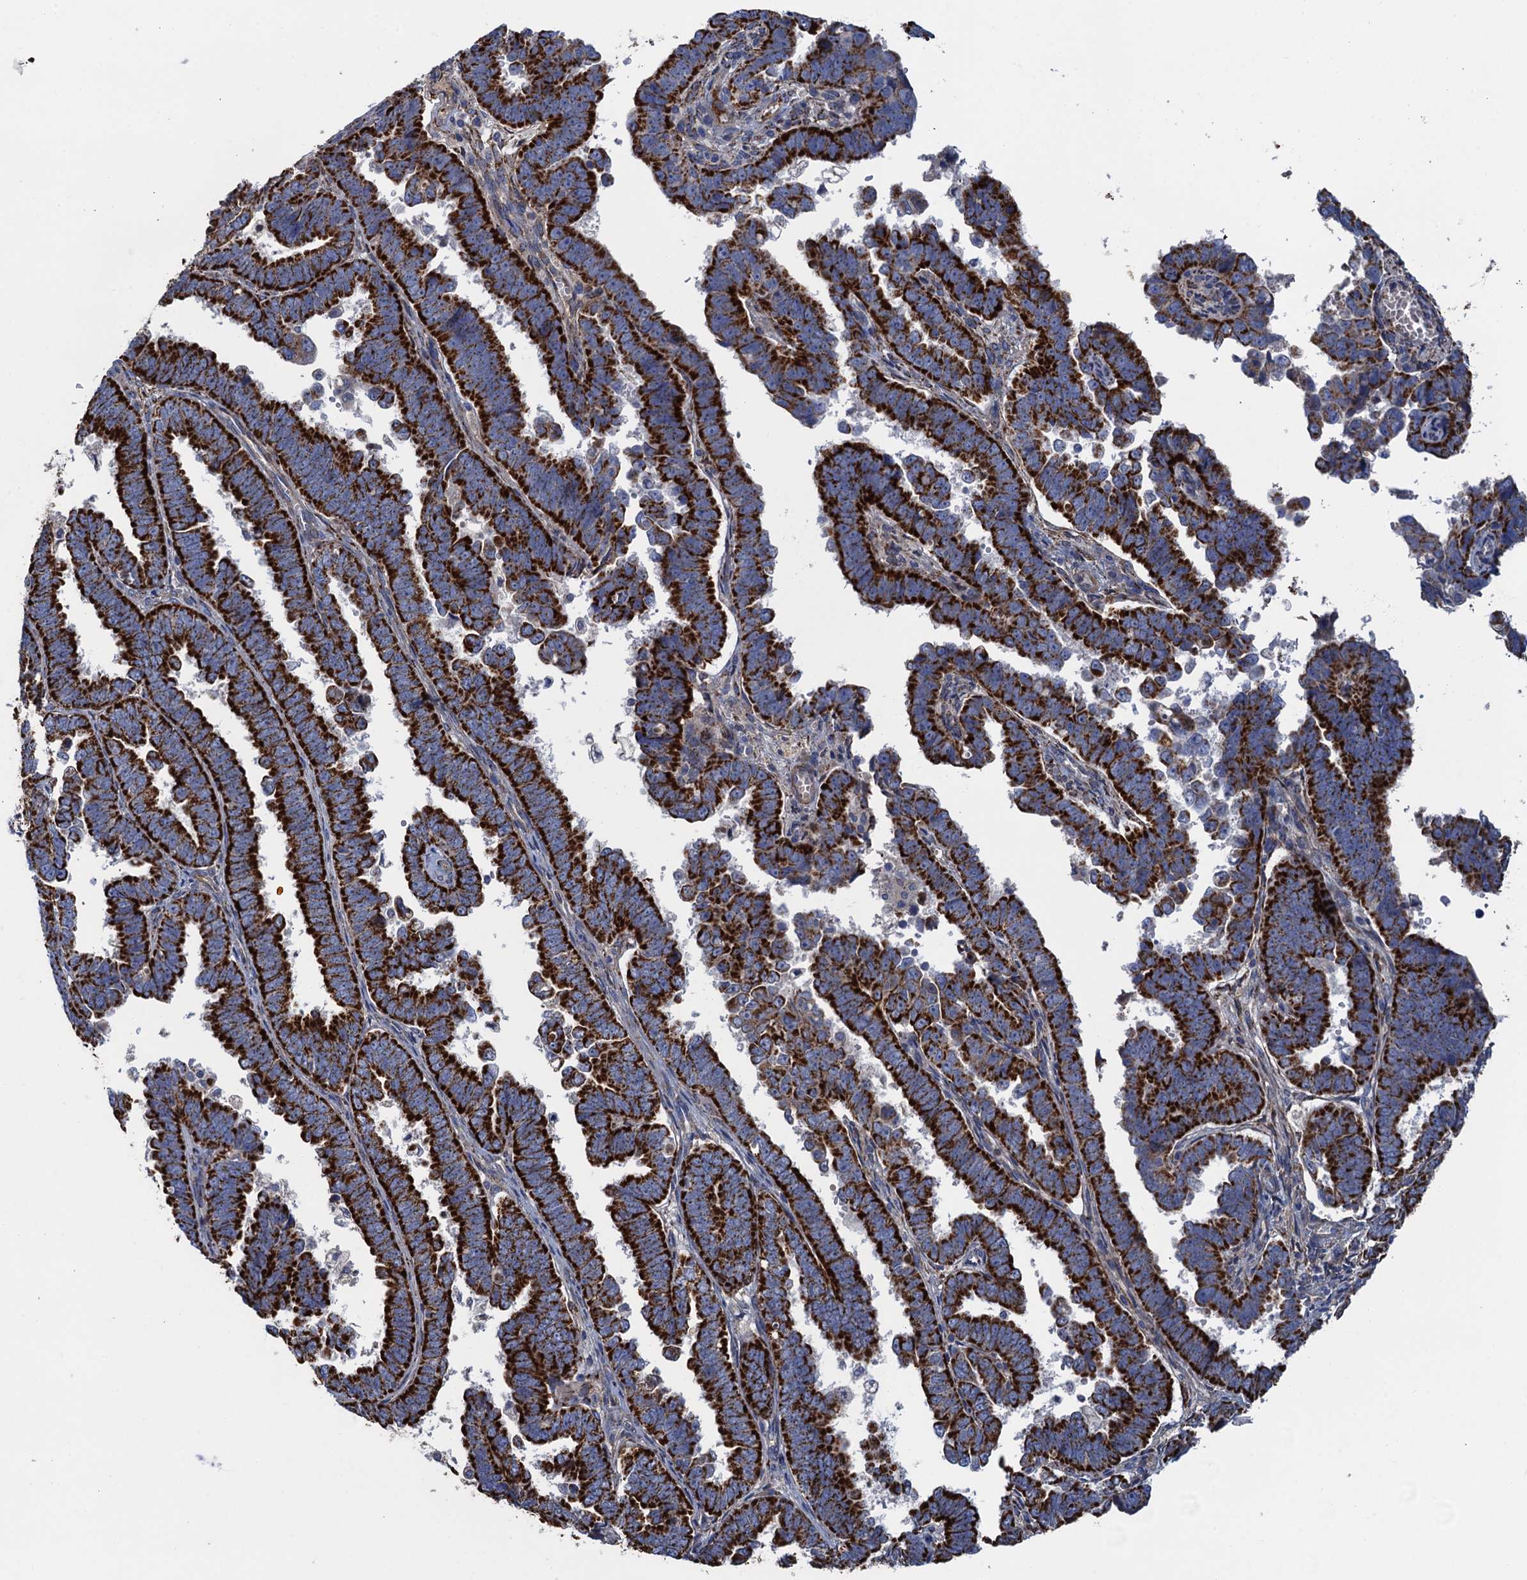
{"staining": {"intensity": "strong", "quantity": ">75%", "location": "cytoplasmic/membranous"}, "tissue": "endometrial cancer", "cell_type": "Tumor cells", "image_type": "cancer", "snomed": [{"axis": "morphology", "description": "Adenocarcinoma, NOS"}, {"axis": "topography", "description": "Endometrium"}], "caption": "This image shows immunohistochemistry (IHC) staining of endometrial cancer (adenocarcinoma), with high strong cytoplasmic/membranous expression in approximately >75% of tumor cells.", "gene": "GCSH", "patient": {"sex": "female", "age": 75}}